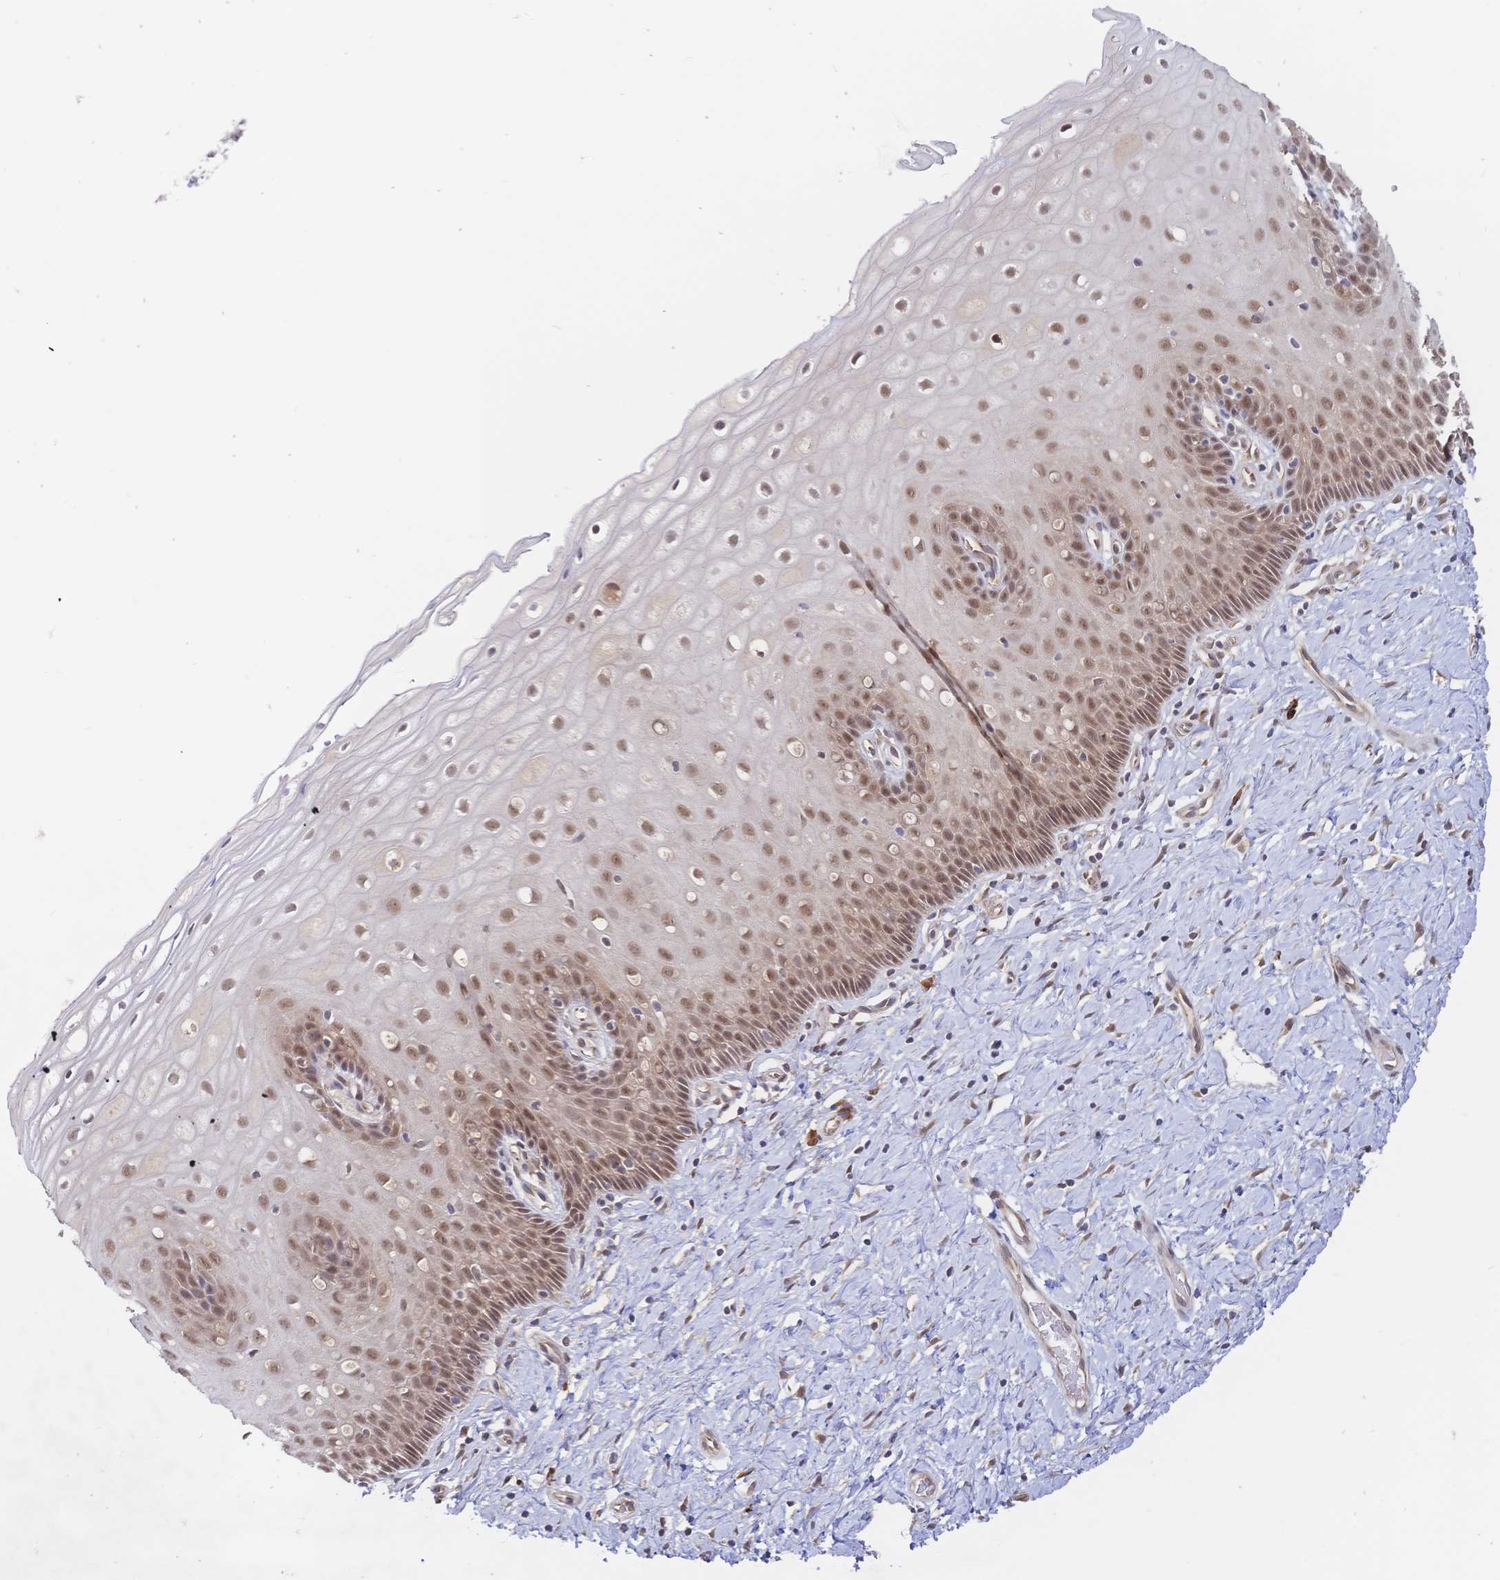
{"staining": {"intensity": "weak", "quantity": ">75%", "location": "cytoplasmic/membranous"}, "tissue": "cervix", "cell_type": "Glandular cells", "image_type": "normal", "snomed": [{"axis": "morphology", "description": "Normal tissue, NOS"}, {"axis": "topography", "description": "Cervix"}], "caption": "Protein expression analysis of benign cervix exhibits weak cytoplasmic/membranous staining in approximately >75% of glandular cells.", "gene": "LMO4", "patient": {"sex": "female", "age": 37}}